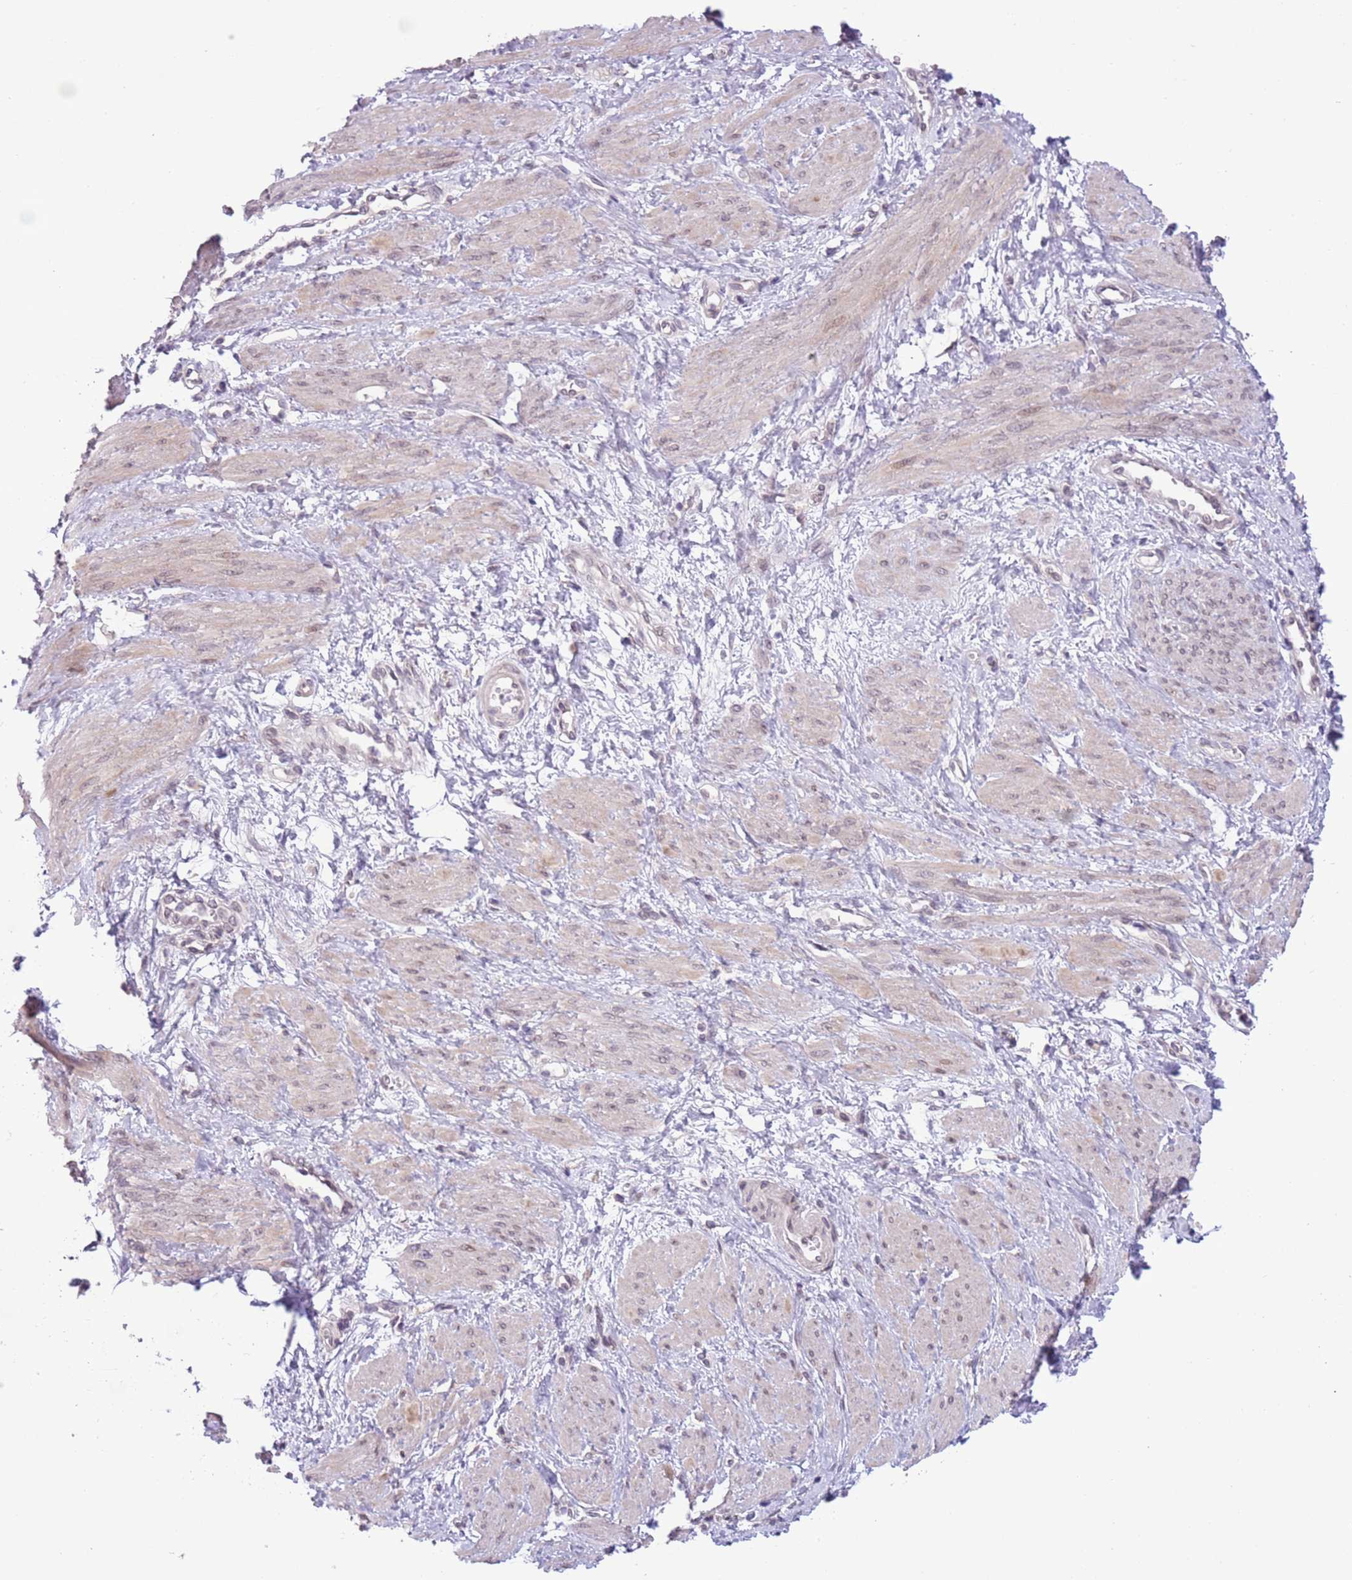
{"staining": {"intensity": "weak", "quantity": "<25%", "location": "cytoplasmic/membranous"}, "tissue": "smooth muscle", "cell_type": "Smooth muscle cells", "image_type": "normal", "snomed": [{"axis": "morphology", "description": "Normal tissue, NOS"}, {"axis": "topography", "description": "Smooth muscle"}, {"axis": "topography", "description": "Uterus"}], "caption": "Immunohistochemistry image of normal smooth muscle: human smooth muscle stained with DAB (3,3'-diaminobenzidine) exhibits no significant protein positivity in smooth muscle cells.", "gene": "CCND2", "patient": {"sex": "female", "age": 39}}